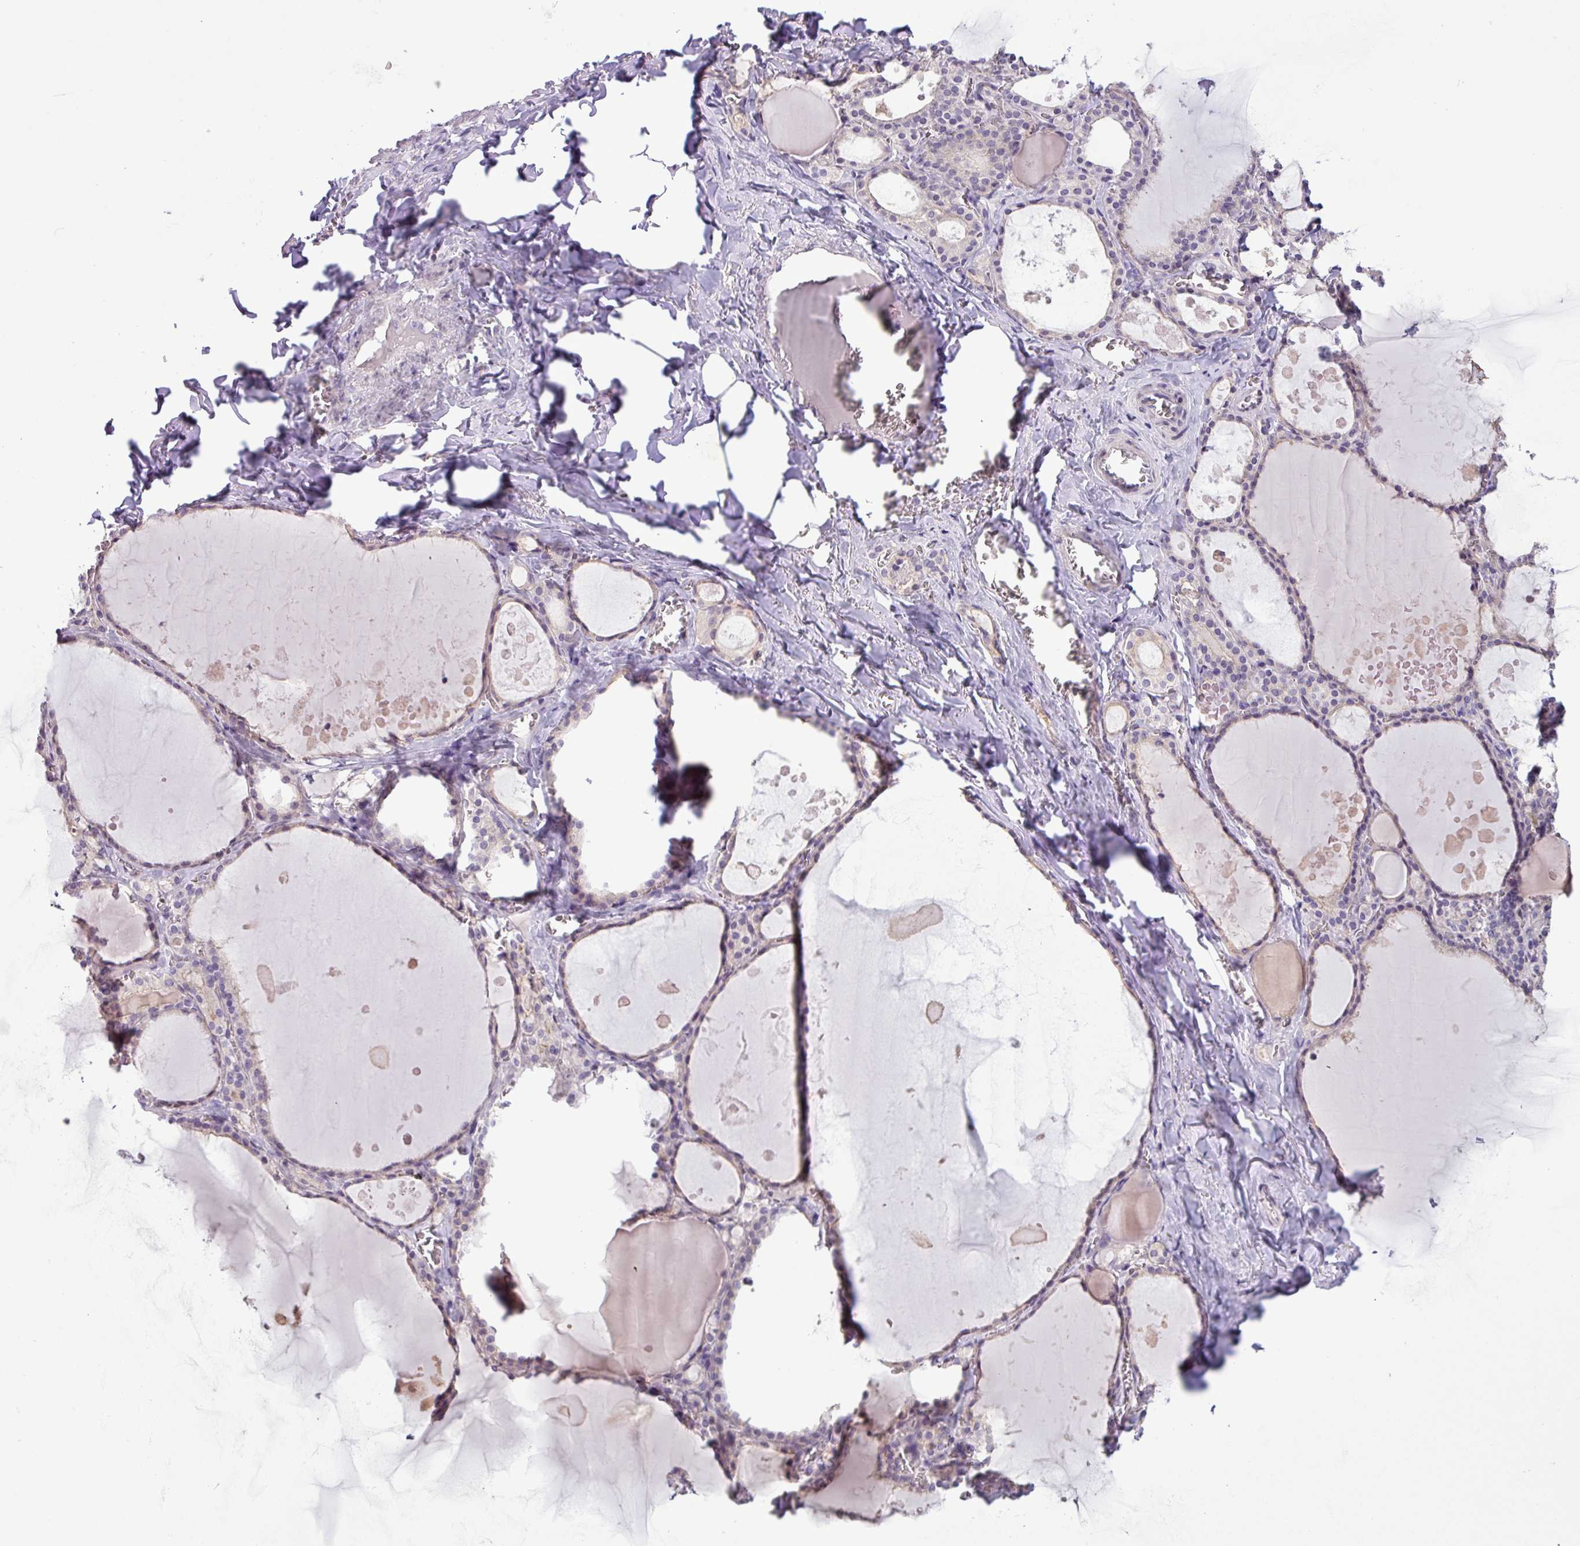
{"staining": {"intensity": "weak", "quantity": "25%-75%", "location": "cytoplasmic/membranous"}, "tissue": "thyroid gland", "cell_type": "Glandular cells", "image_type": "normal", "snomed": [{"axis": "morphology", "description": "Normal tissue, NOS"}, {"axis": "topography", "description": "Thyroid gland"}], "caption": "The photomicrograph shows staining of benign thyroid gland, revealing weak cytoplasmic/membranous protein staining (brown color) within glandular cells.", "gene": "PNLDC1", "patient": {"sex": "male", "age": 56}}